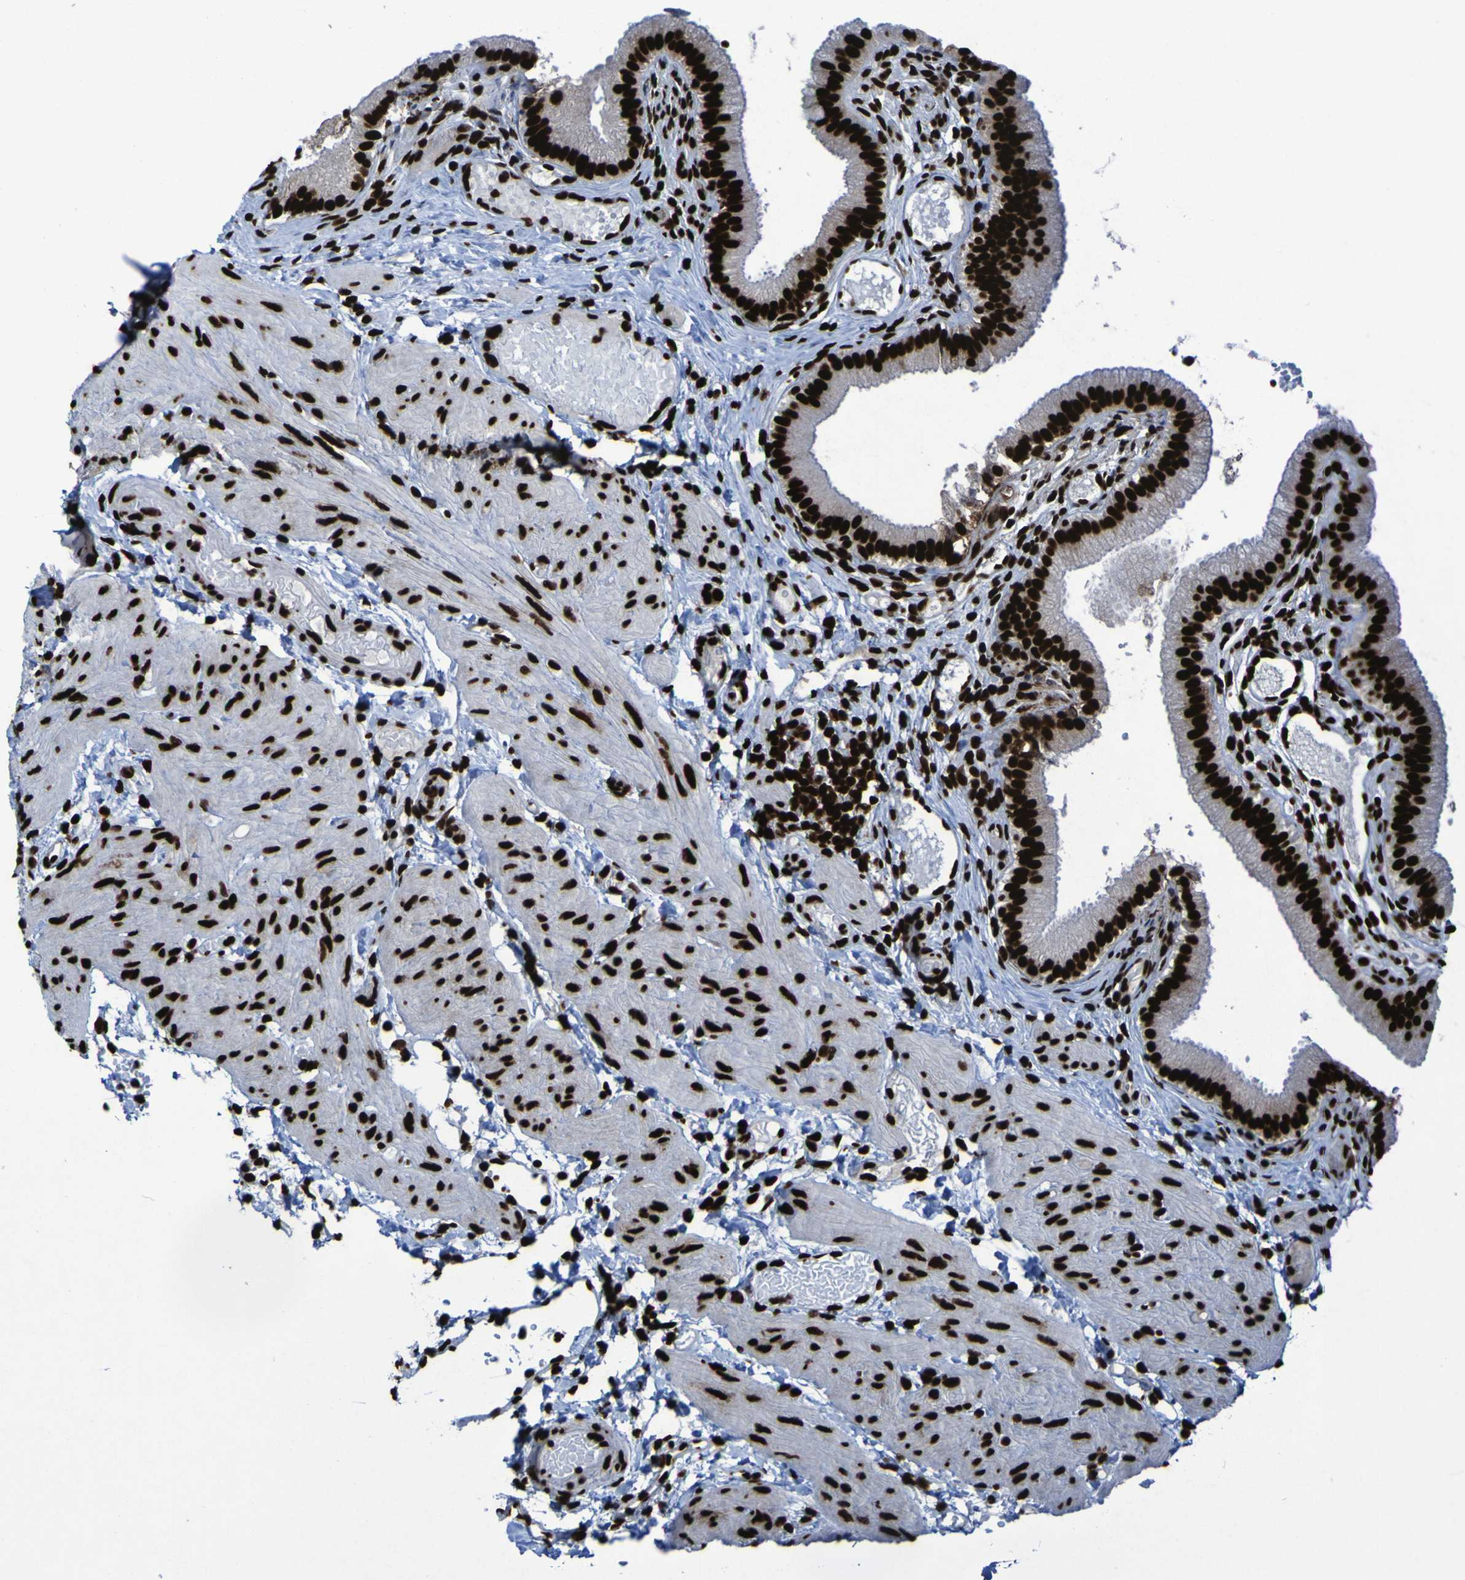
{"staining": {"intensity": "strong", "quantity": ">75%", "location": "nuclear"}, "tissue": "gallbladder", "cell_type": "Glandular cells", "image_type": "normal", "snomed": [{"axis": "morphology", "description": "Normal tissue, NOS"}, {"axis": "topography", "description": "Gallbladder"}], "caption": "A brown stain shows strong nuclear staining of a protein in glandular cells of benign human gallbladder.", "gene": "NPM1", "patient": {"sex": "female", "age": 26}}